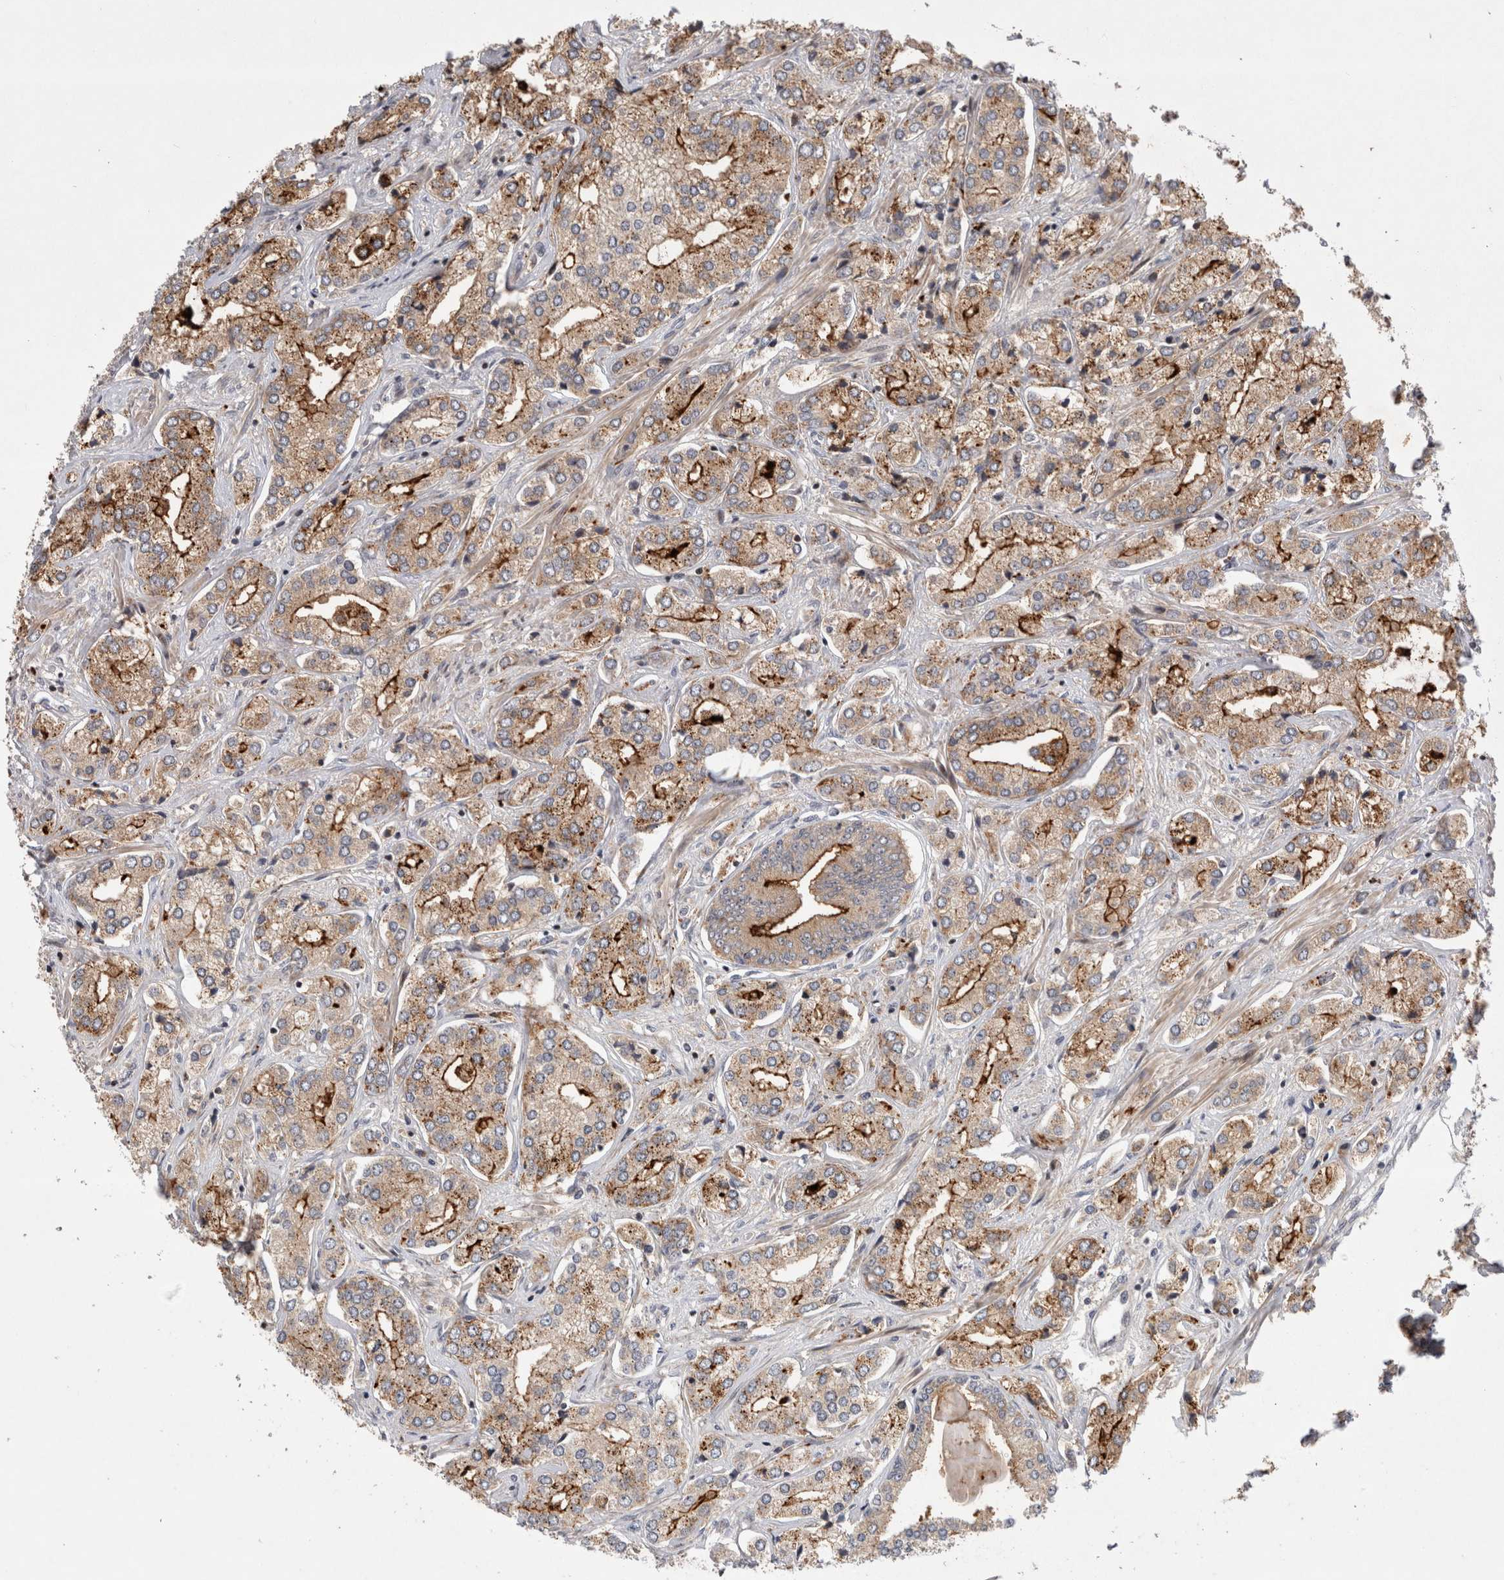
{"staining": {"intensity": "moderate", "quantity": ">75%", "location": "cytoplasmic/membranous"}, "tissue": "prostate cancer", "cell_type": "Tumor cells", "image_type": "cancer", "snomed": [{"axis": "morphology", "description": "Adenocarcinoma, High grade"}, {"axis": "topography", "description": "Prostate"}], "caption": "Tumor cells display medium levels of moderate cytoplasmic/membranous positivity in about >75% of cells in human adenocarcinoma (high-grade) (prostate). (Stains: DAB (3,3'-diaminobenzidine) in brown, nuclei in blue, Microscopy: brightfield microscopy at high magnification).", "gene": "PLEKHM1", "patient": {"sex": "male", "age": 66}}